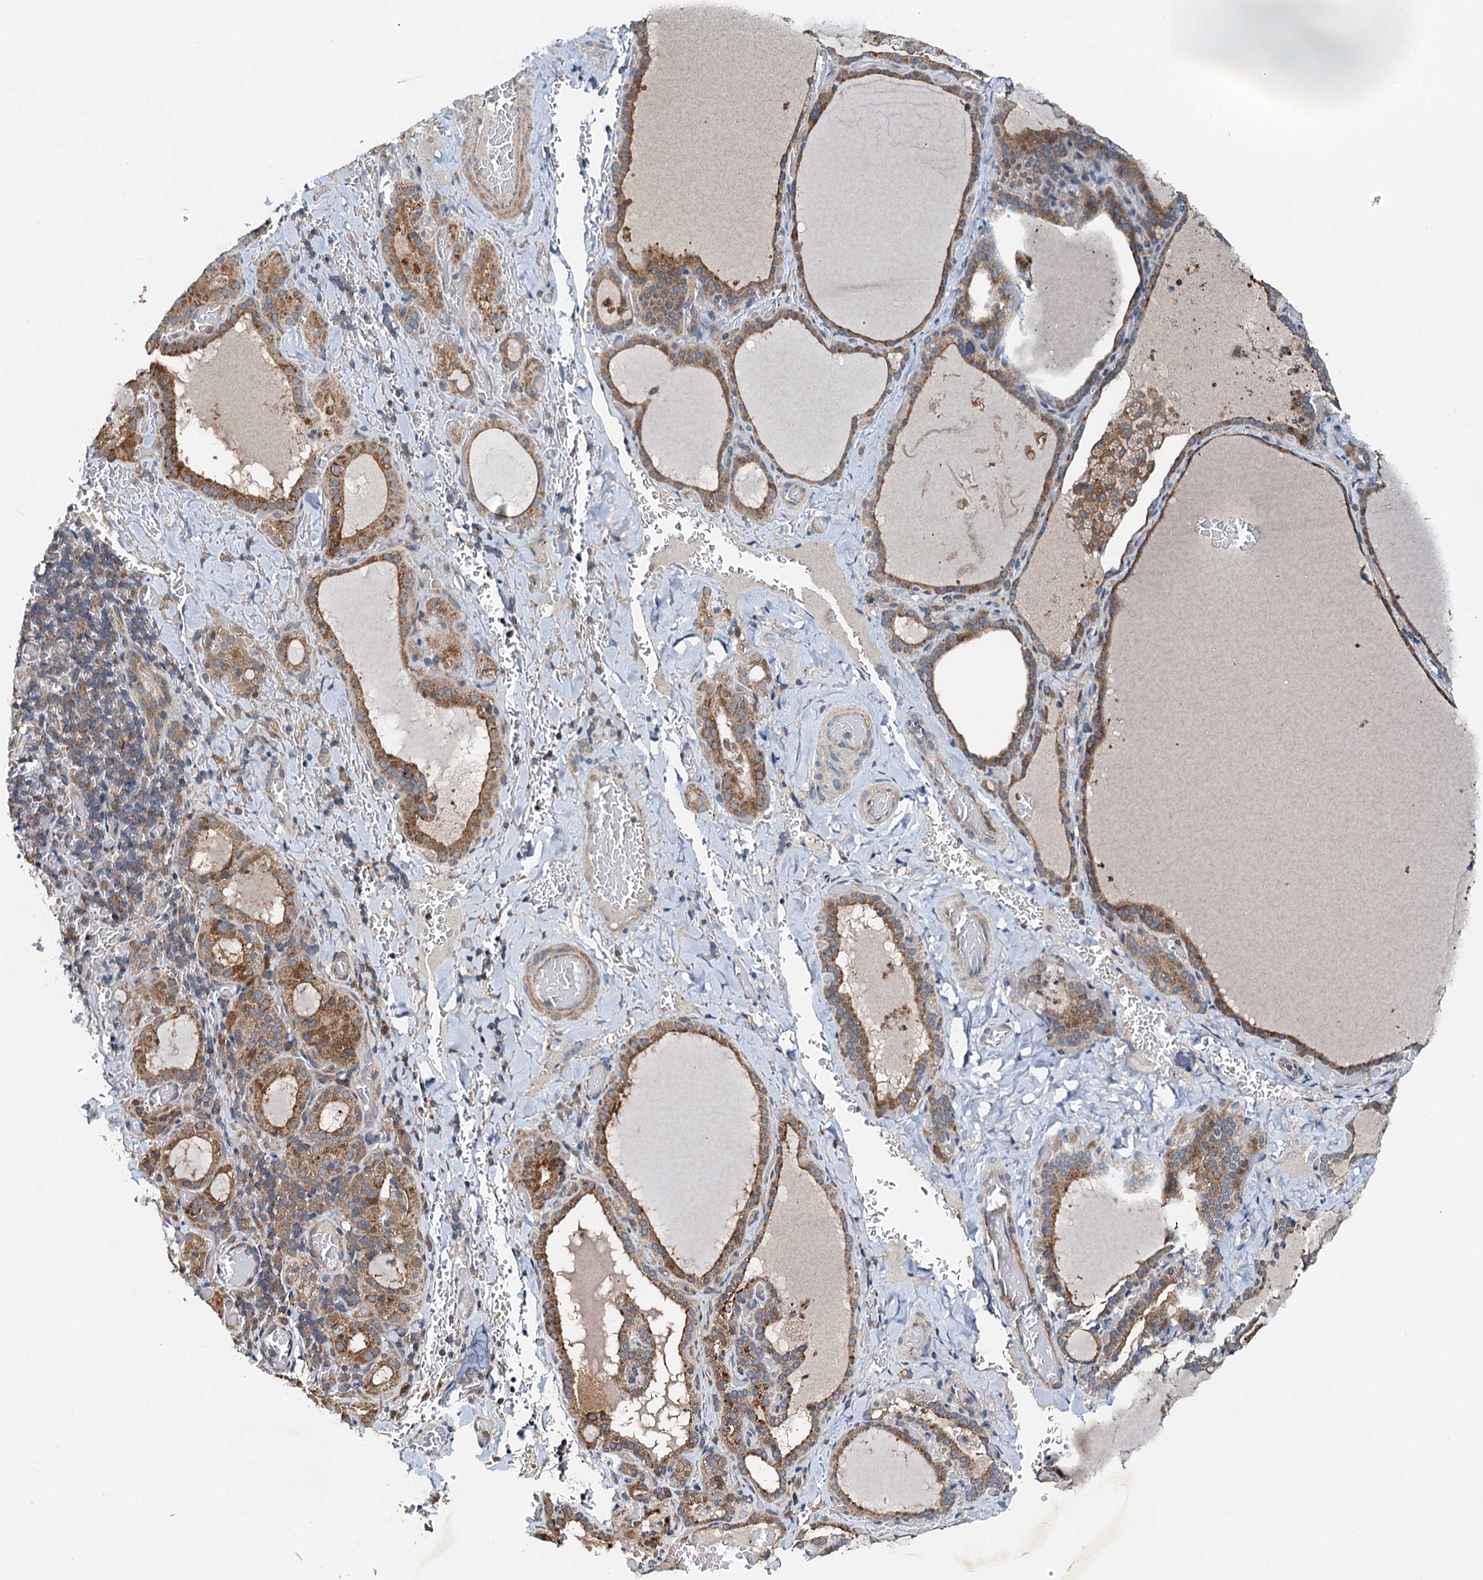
{"staining": {"intensity": "moderate", "quantity": ">75%", "location": "cytoplasmic/membranous"}, "tissue": "thyroid gland", "cell_type": "Glandular cells", "image_type": "normal", "snomed": [{"axis": "morphology", "description": "Normal tissue, NOS"}, {"axis": "topography", "description": "Thyroid gland"}], "caption": "This is an image of immunohistochemistry staining of unremarkable thyroid gland, which shows moderate expression in the cytoplasmic/membranous of glandular cells.", "gene": "EFL1", "patient": {"sex": "female", "age": 39}}